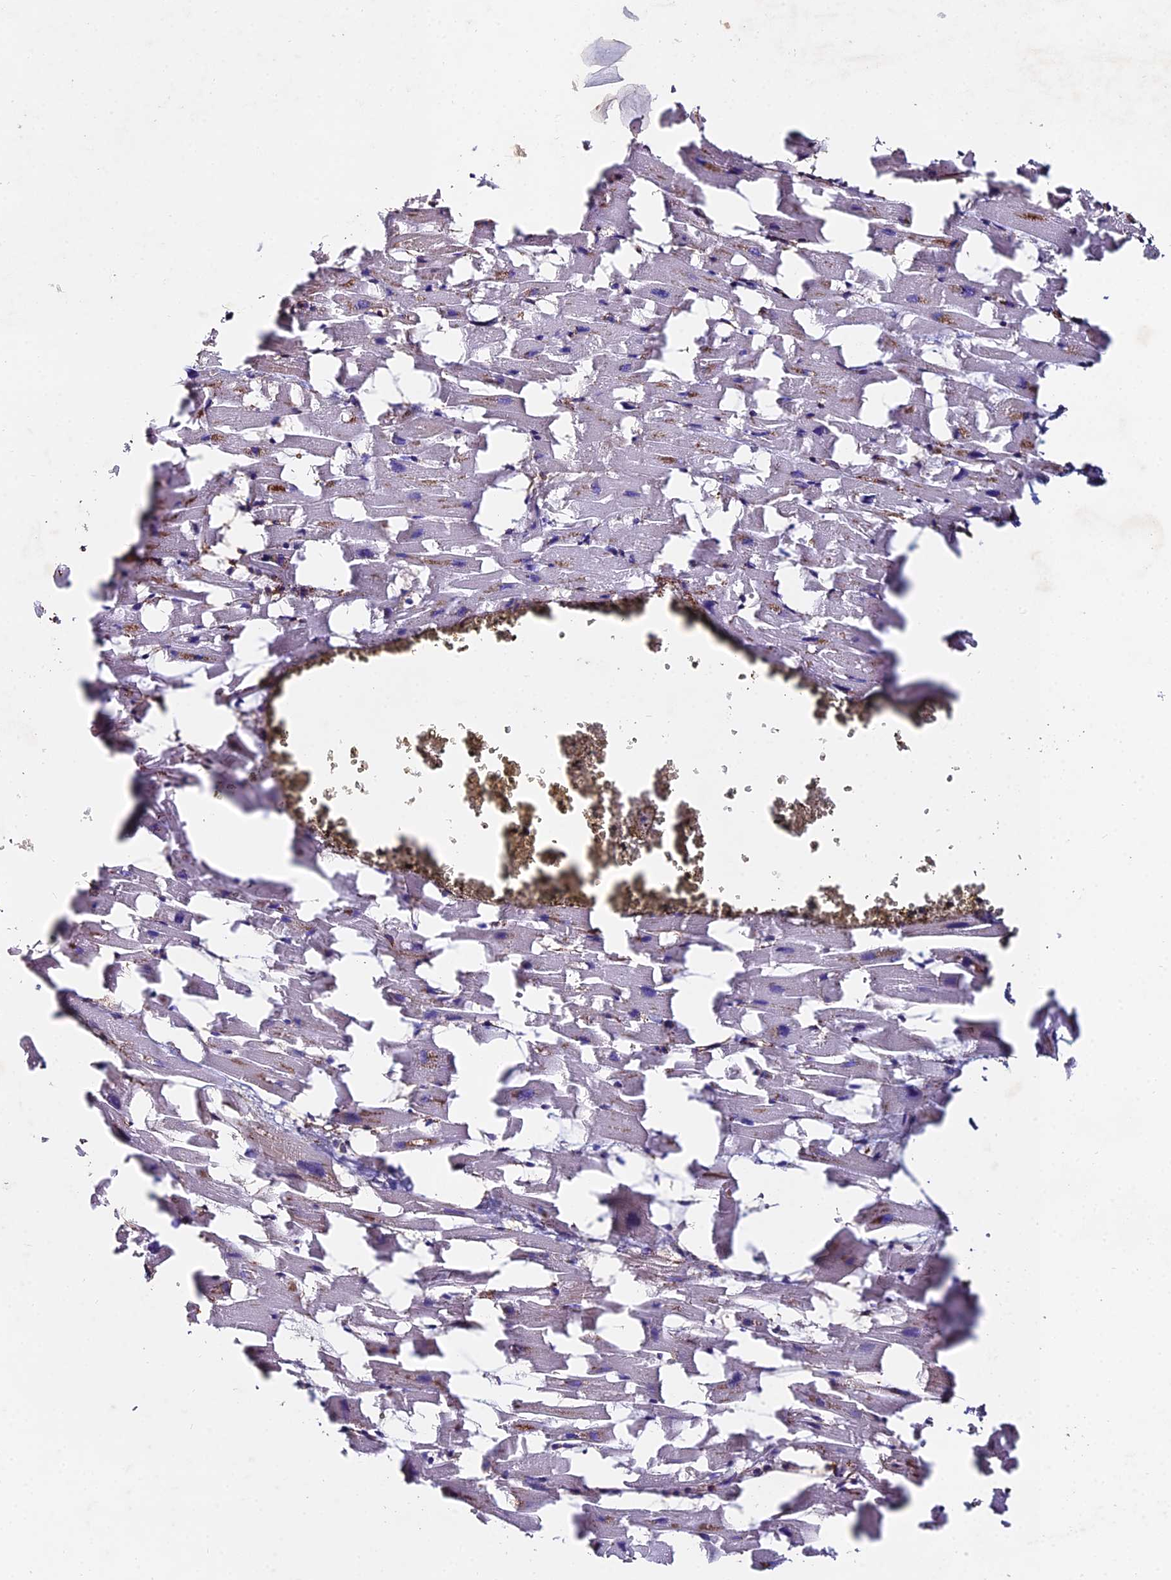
{"staining": {"intensity": "negative", "quantity": "none", "location": "none"}, "tissue": "heart muscle", "cell_type": "Cardiomyocytes", "image_type": "normal", "snomed": [{"axis": "morphology", "description": "Normal tissue, NOS"}, {"axis": "topography", "description": "Heart"}], "caption": "A high-resolution histopathology image shows immunohistochemistry (IHC) staining of benign heart muscle, which demonstrates no significant staining in cardiomyocytes. (Immunohistochemistry, brightfield microscopy, high magnification).", "gene": "C6", "patient": {"sex": "female", "age": 64}}